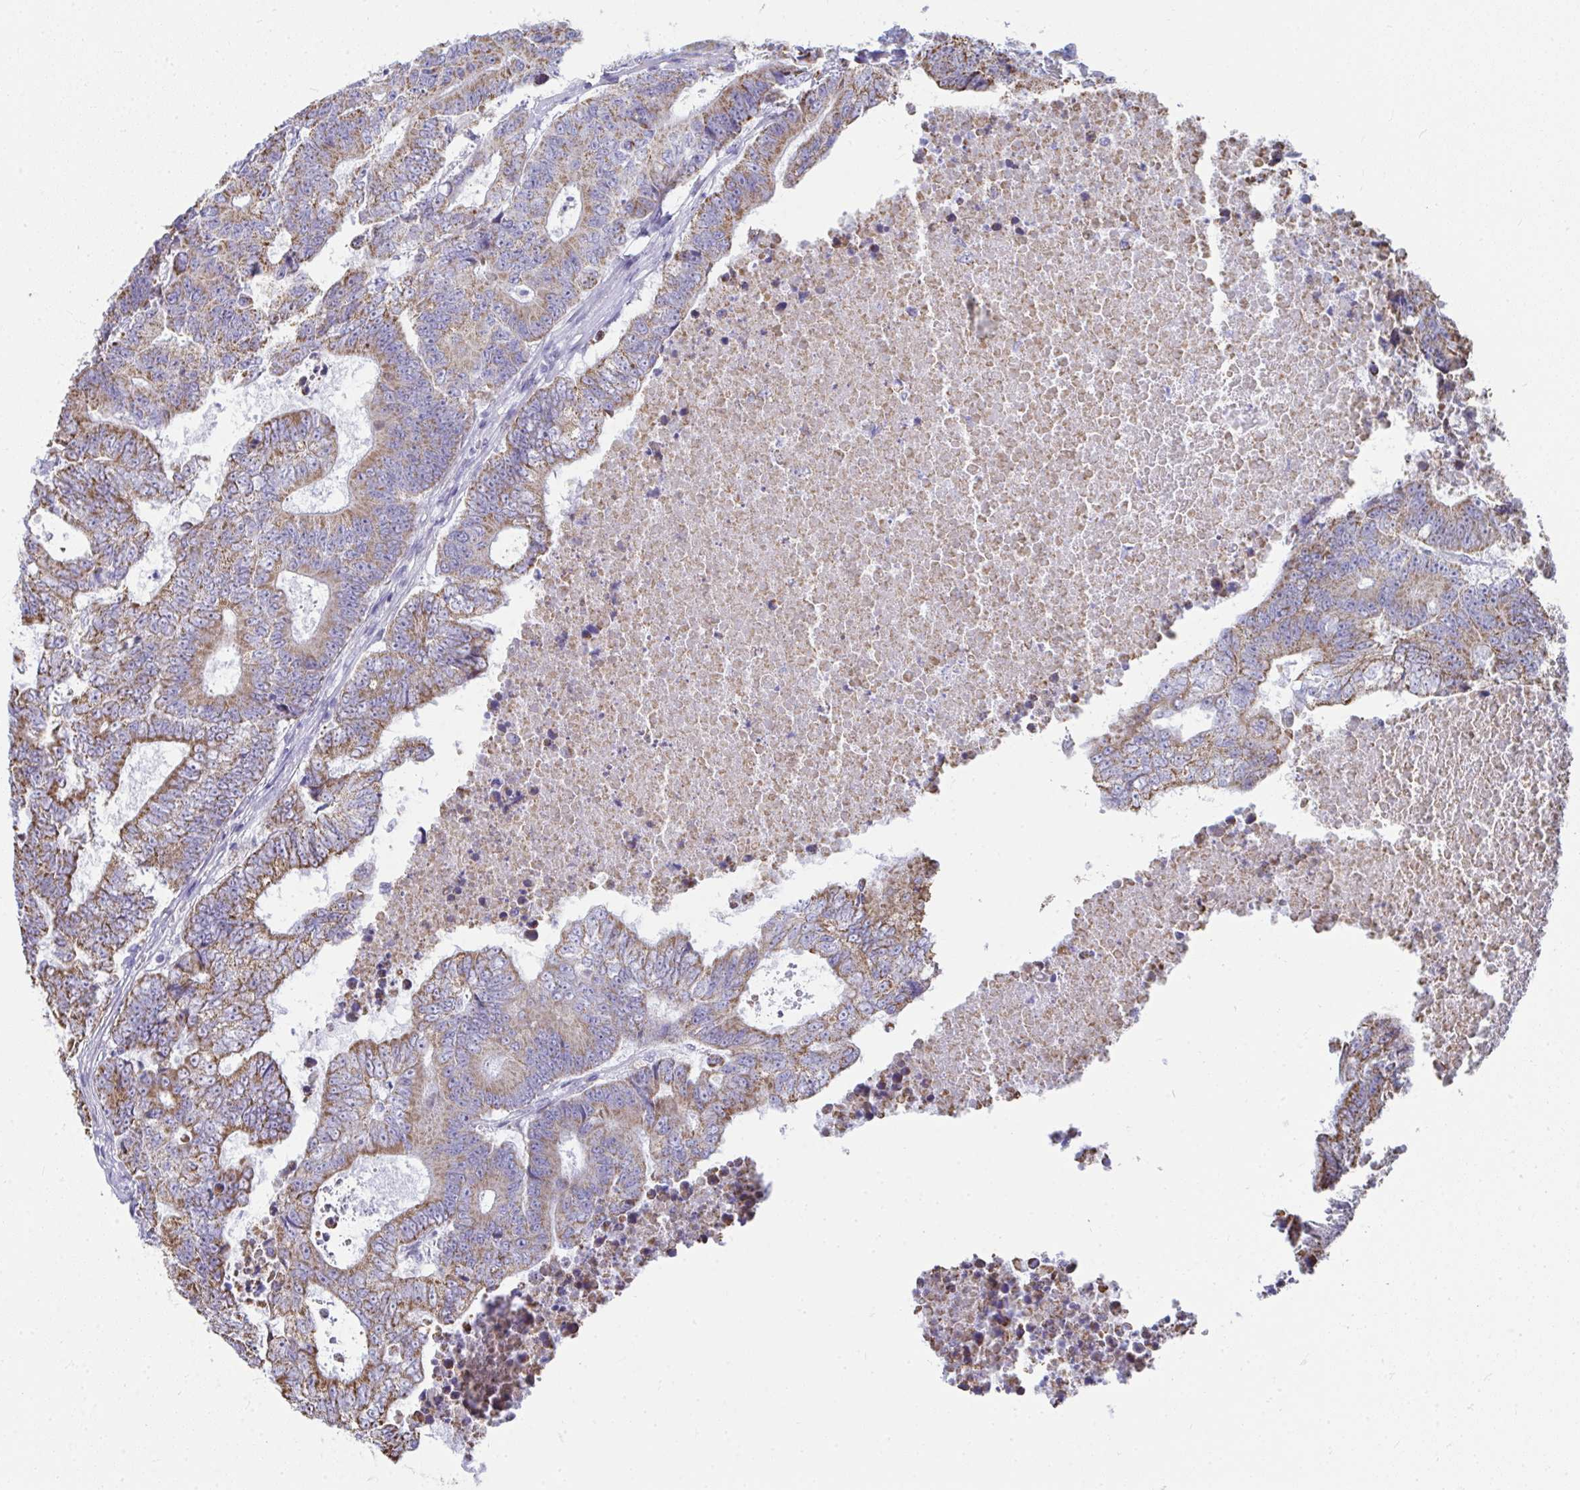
{"staining": {"intensity": "moderate", "quantity": ">75%", "location": "cytoplasmic/membranous"}, "tissue": "colorectal cancer", "cell_type": "Tumor cells", "image_type": "cancer", "snomed": [{"axis": "morphology", "description": "Adenocarcinoma, NOS"}, {"axis": "topography", "description": "Colon"}], "caption": "An image showing moderate cytoplasmic/membranous staining in about >75% of tumor cells in colorectal cancer (adenocarcinoma), as visualized by brown immunohistochemical staining.", "gene": "SLC6A1", "patient": {"sex": "female", "age": 48}}